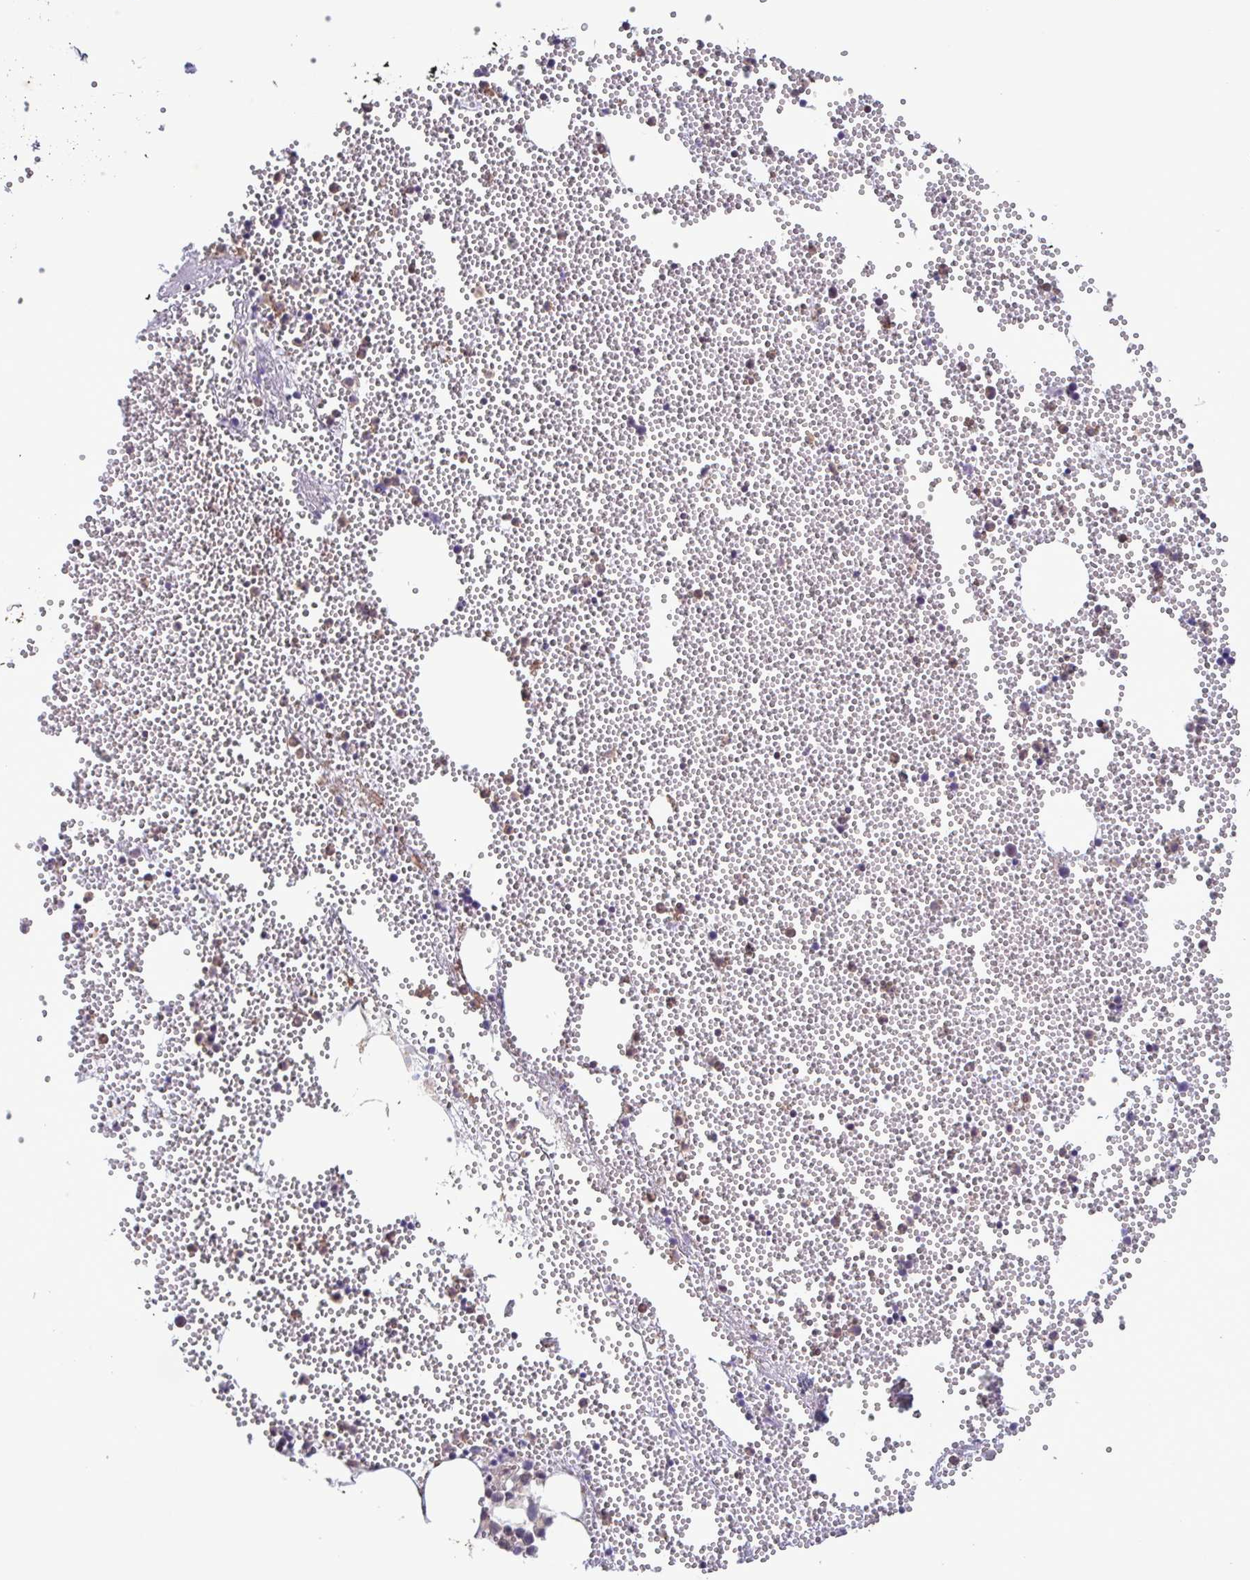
{"staining": {"intensity": "moderate", "quantity": "<25%", "location": "cytoplasmic/membranous"}, "tissue": "bone marrow", "cell_type": "Hematopoietic cells", "image_type": "normal", "snomed": [{"axis": "morphology", "description": "Normal tissue, NOS"}, {"axis": "topography", "description": "Bone marrow"}], "caption": "Immunohistochemical staining of normal bone marrow shows low levels of moderate cytoplasmic/membranous positivity in about <25% of hematopoietic cells. Using DAB (brown) and hematoxylin (blue) stains, captured at high magnification using brightfield microscopy.", "gene": "ZNF200", "patient": {"sex": "female", "age": 80}}